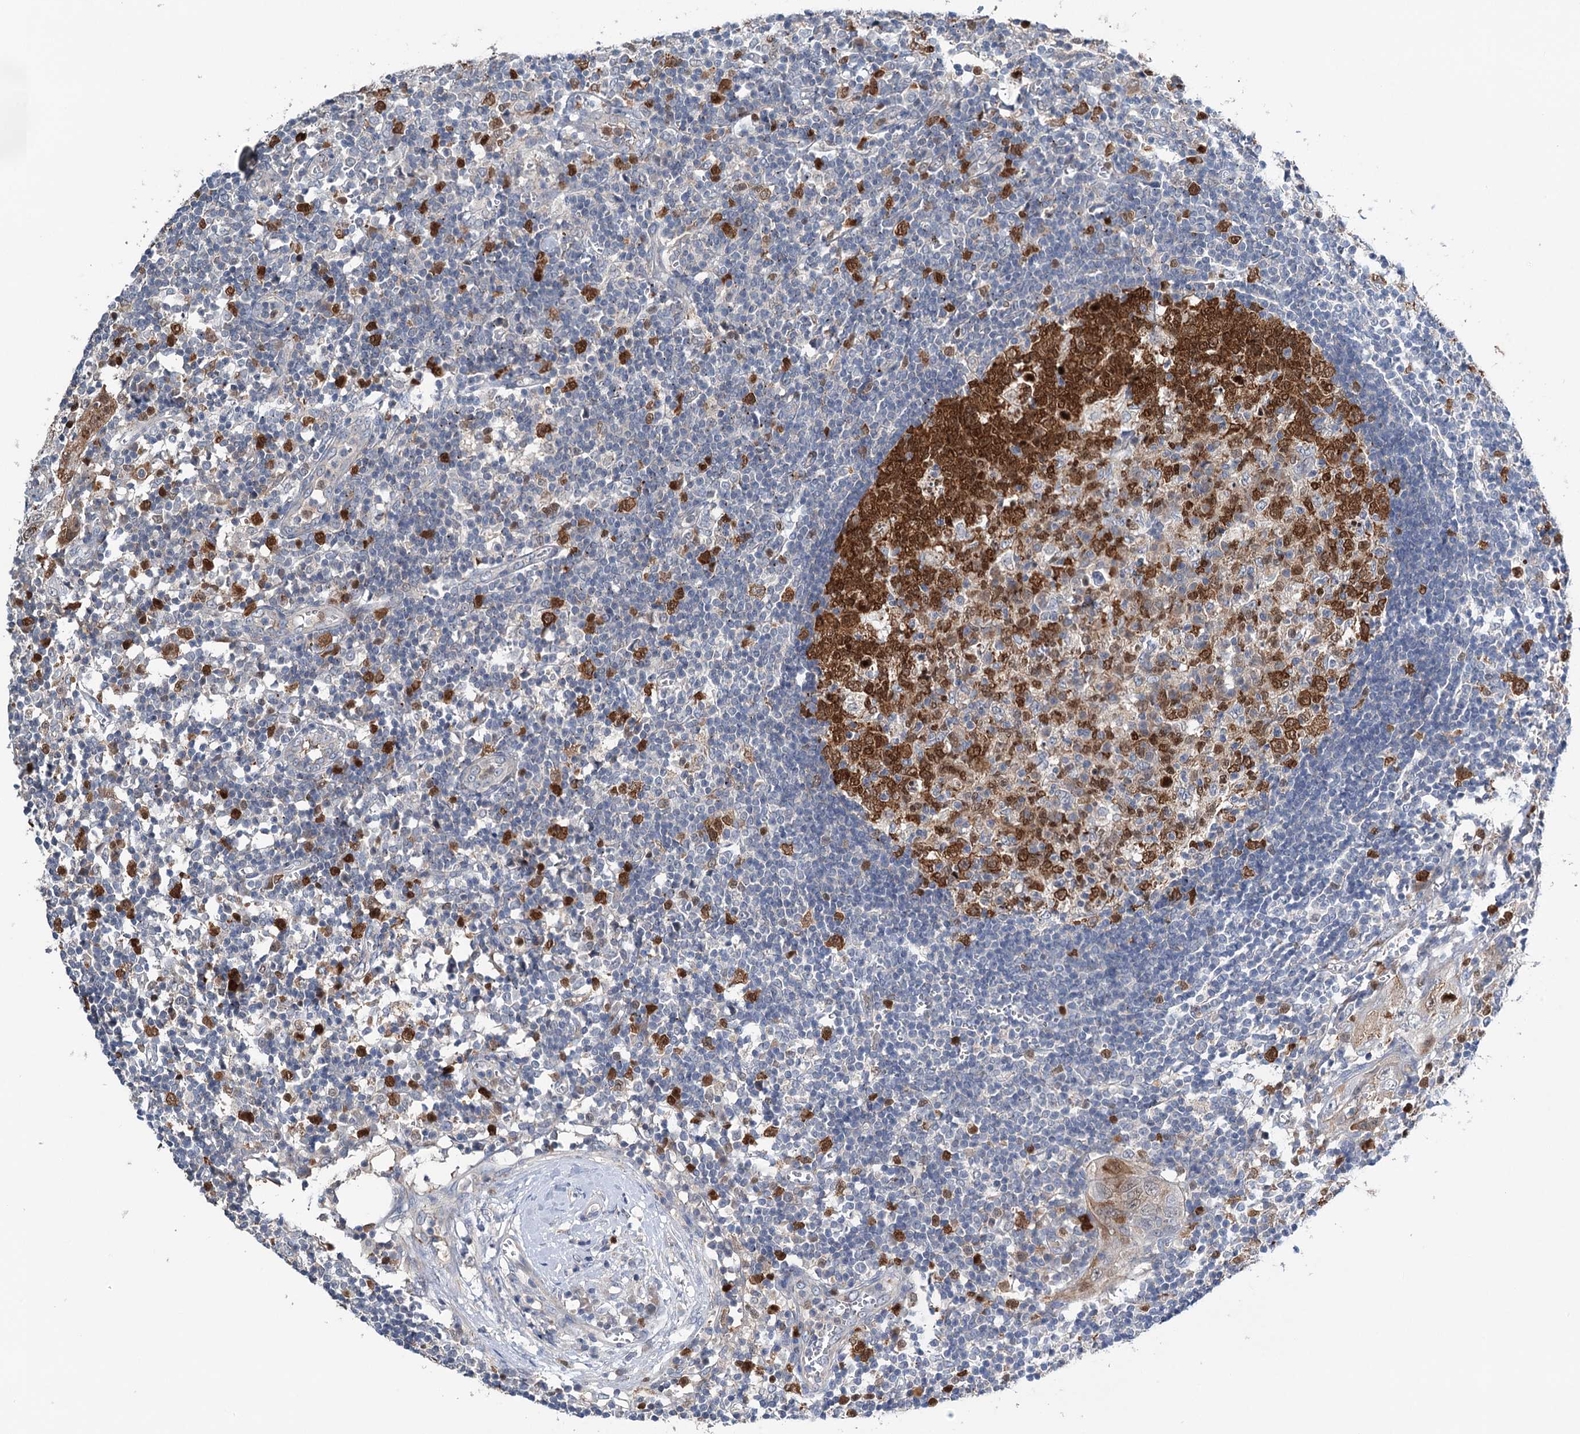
{"staining": {"intensity": "strong", "quantity": "25%-75%", "location": "cytoplasmic/membranous,nuclear"}, "tissue": "lymph node", "cell_type": "Germinal center cells", "image_type": "normal", "snomed": [{"axis": "morphology", "description": "Normal tissue, NOS"}, {"axis": "morphology", "description": "Squamous cell carcinoma, metastatic, NOS"}, {"axis": "topography", "description": "Lymph node"}], "caption": "IHC staining of benign lymph node, which shows high levels of strong cytoplasmic/membranous,nuclear expression in approximately 25%-75% of germinal center cells indicating strong cytoplasmic/membranous,nuclear protein staining. The staining was performed using DAB (3,3'-diaminobenzidine) (brown) for protein detection and nuclei were counterstained in hematoxylin (blue).", "gene": "NCAPD2", "patient": {"sex": "male", "age": 73}}